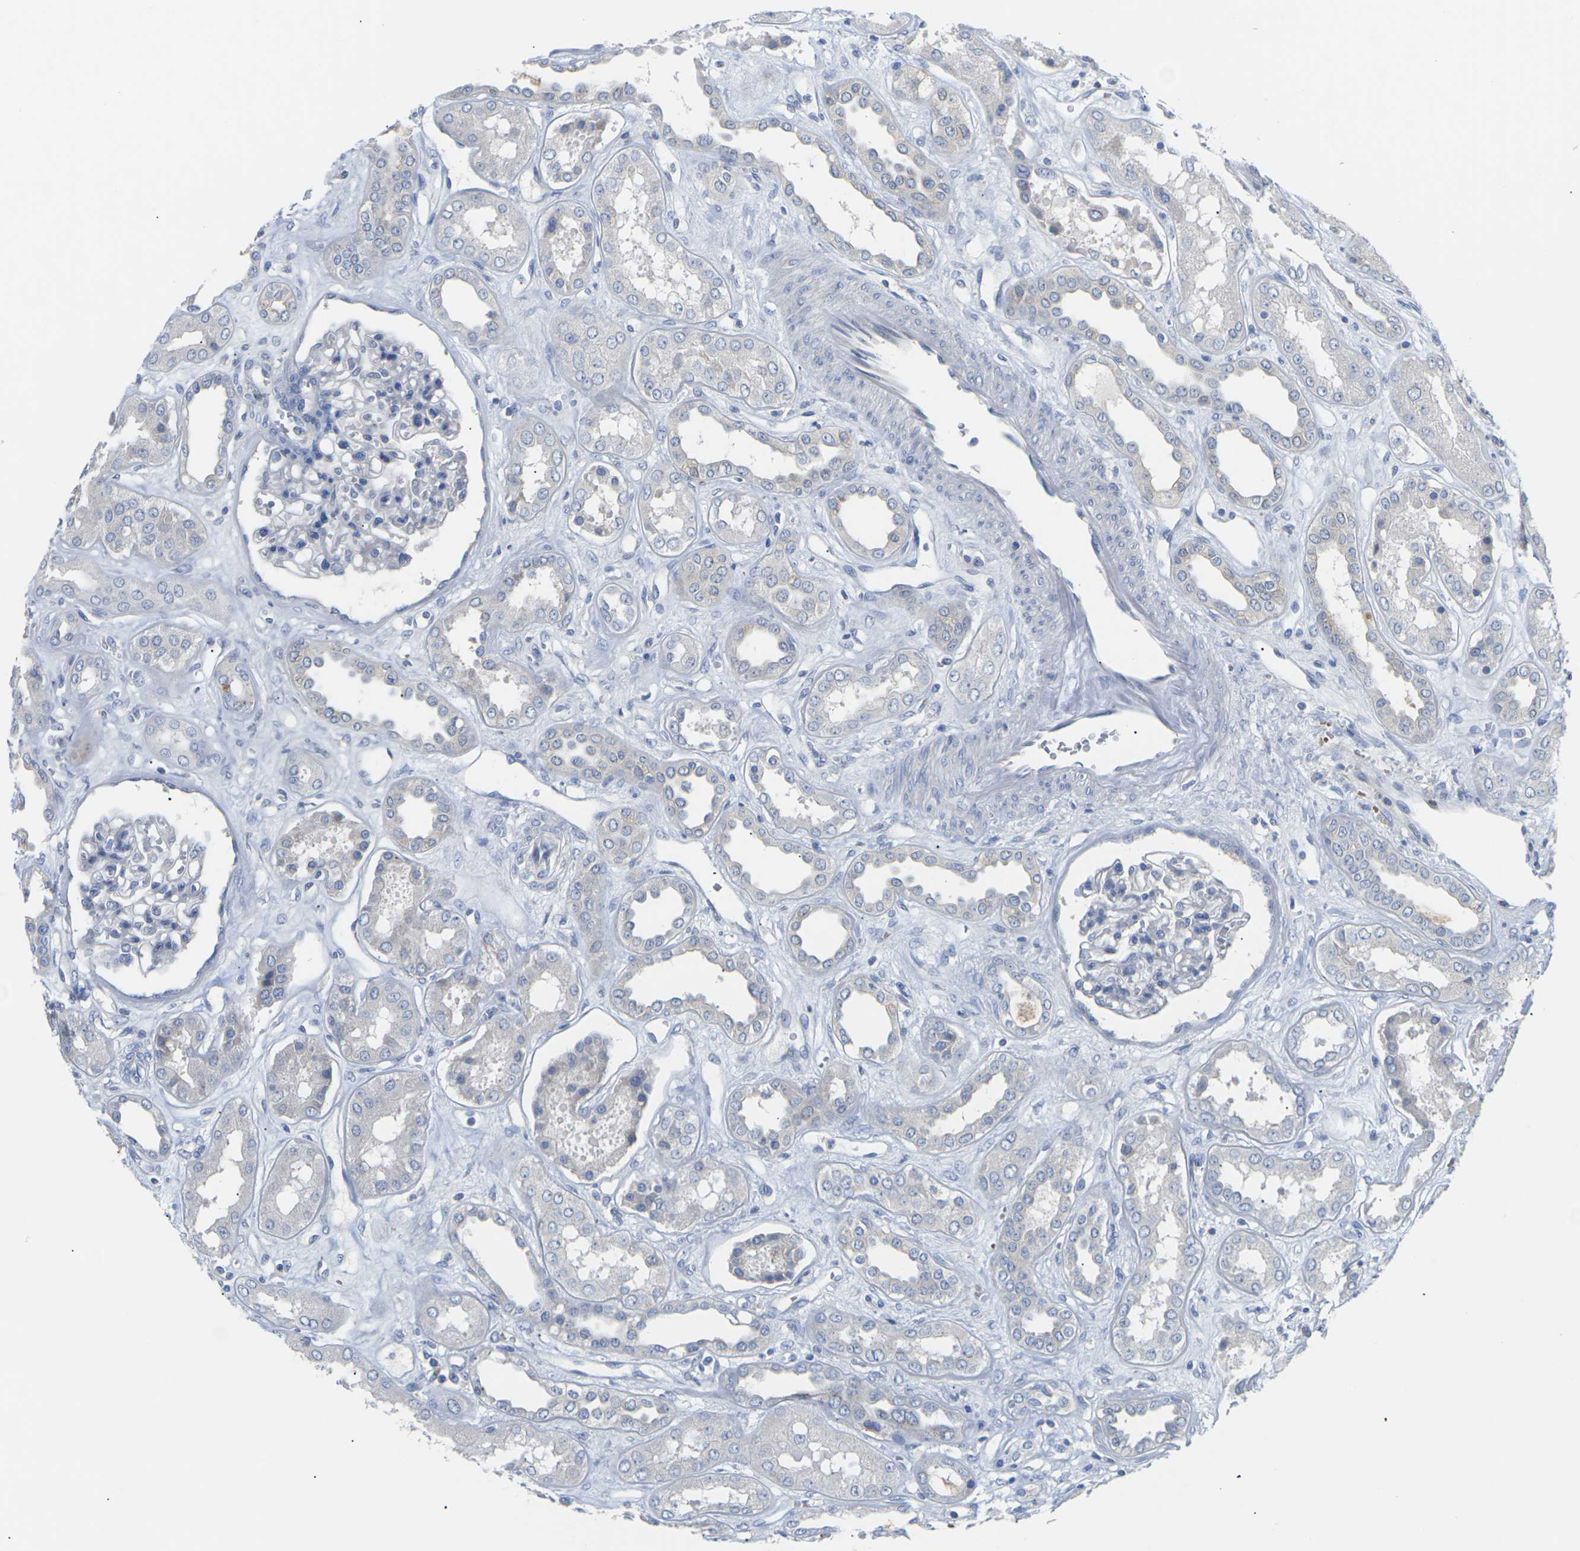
{"staining": {"intensity": "negative", "quantity": "none", "location": "none"}, "tissue": "kidney", "cell_type": "Cells in glomeruli", "image_type": "normal", "snomed": [{"axis": "morphology", "description": "Normal tissue, NOS"}, {"axis": "topography", "description": "Kidney"}], "caption": "This is an IHC histopathology image of benign kidney. There is no positivity in cells in glomeruli.", "gene": "TMCO4", "patient": {"sex": "male", "age": 59}}